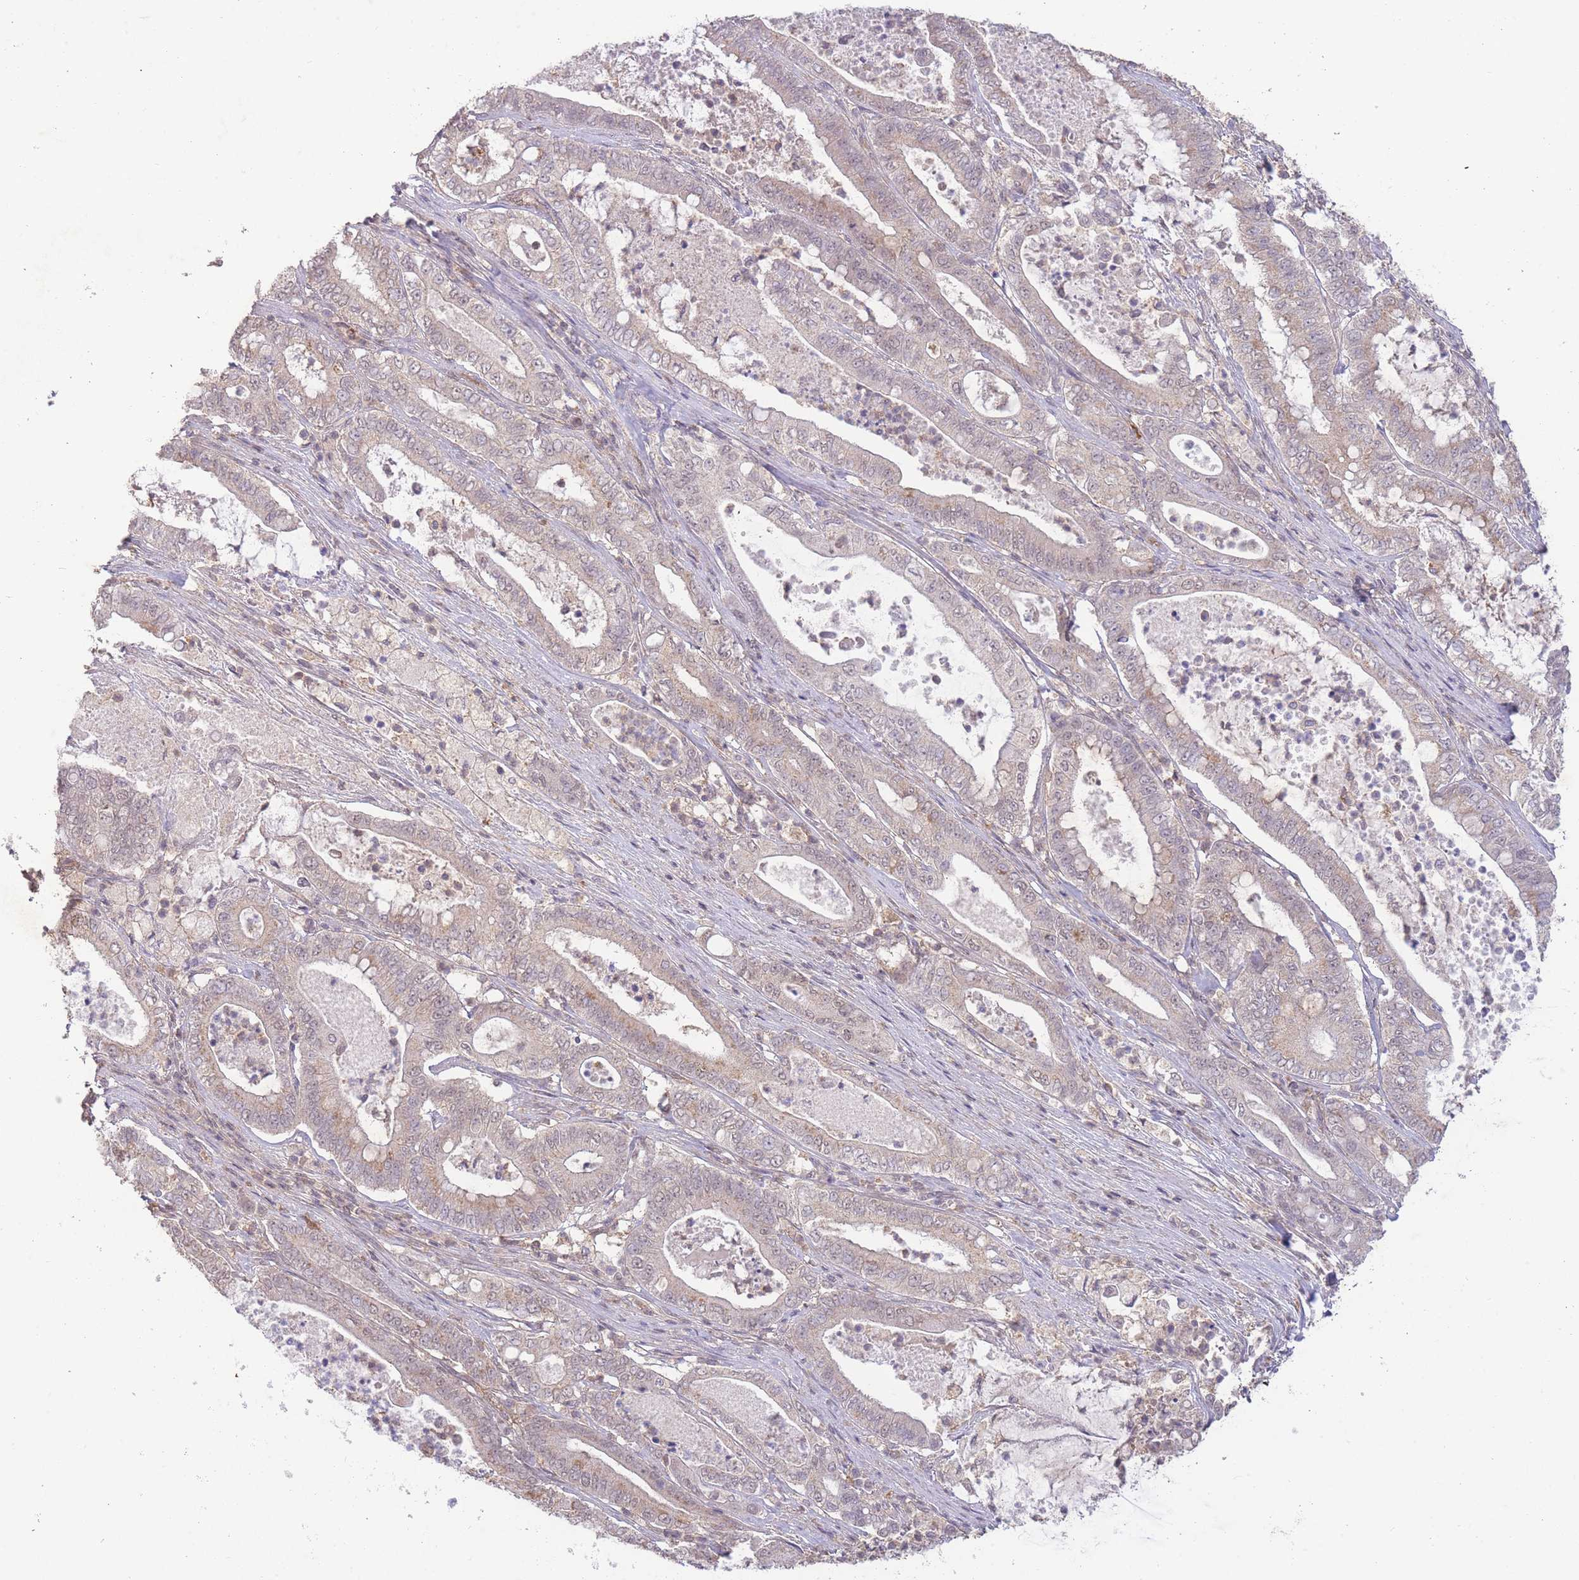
{"staining": {"intensity": "weak", "quantity": "<25%", "location": "cytoplasmic/membranous"}, "tissue": "pancreatic cancer", "cell_type": "Tumor cells", "image_type": "cancer", "snomed": [{"axis": "morphology", "description": "Adenocarcinoma, NOS"}, {"axis": "topography", "description": "Pancreas"}], "caption": "Photomicrograph shows no significant protein positivity in tumor cells of pancreatic adenocarcinoma.", "gene": "RNF144B", "patient": {"sex": "male", "age": 71}}